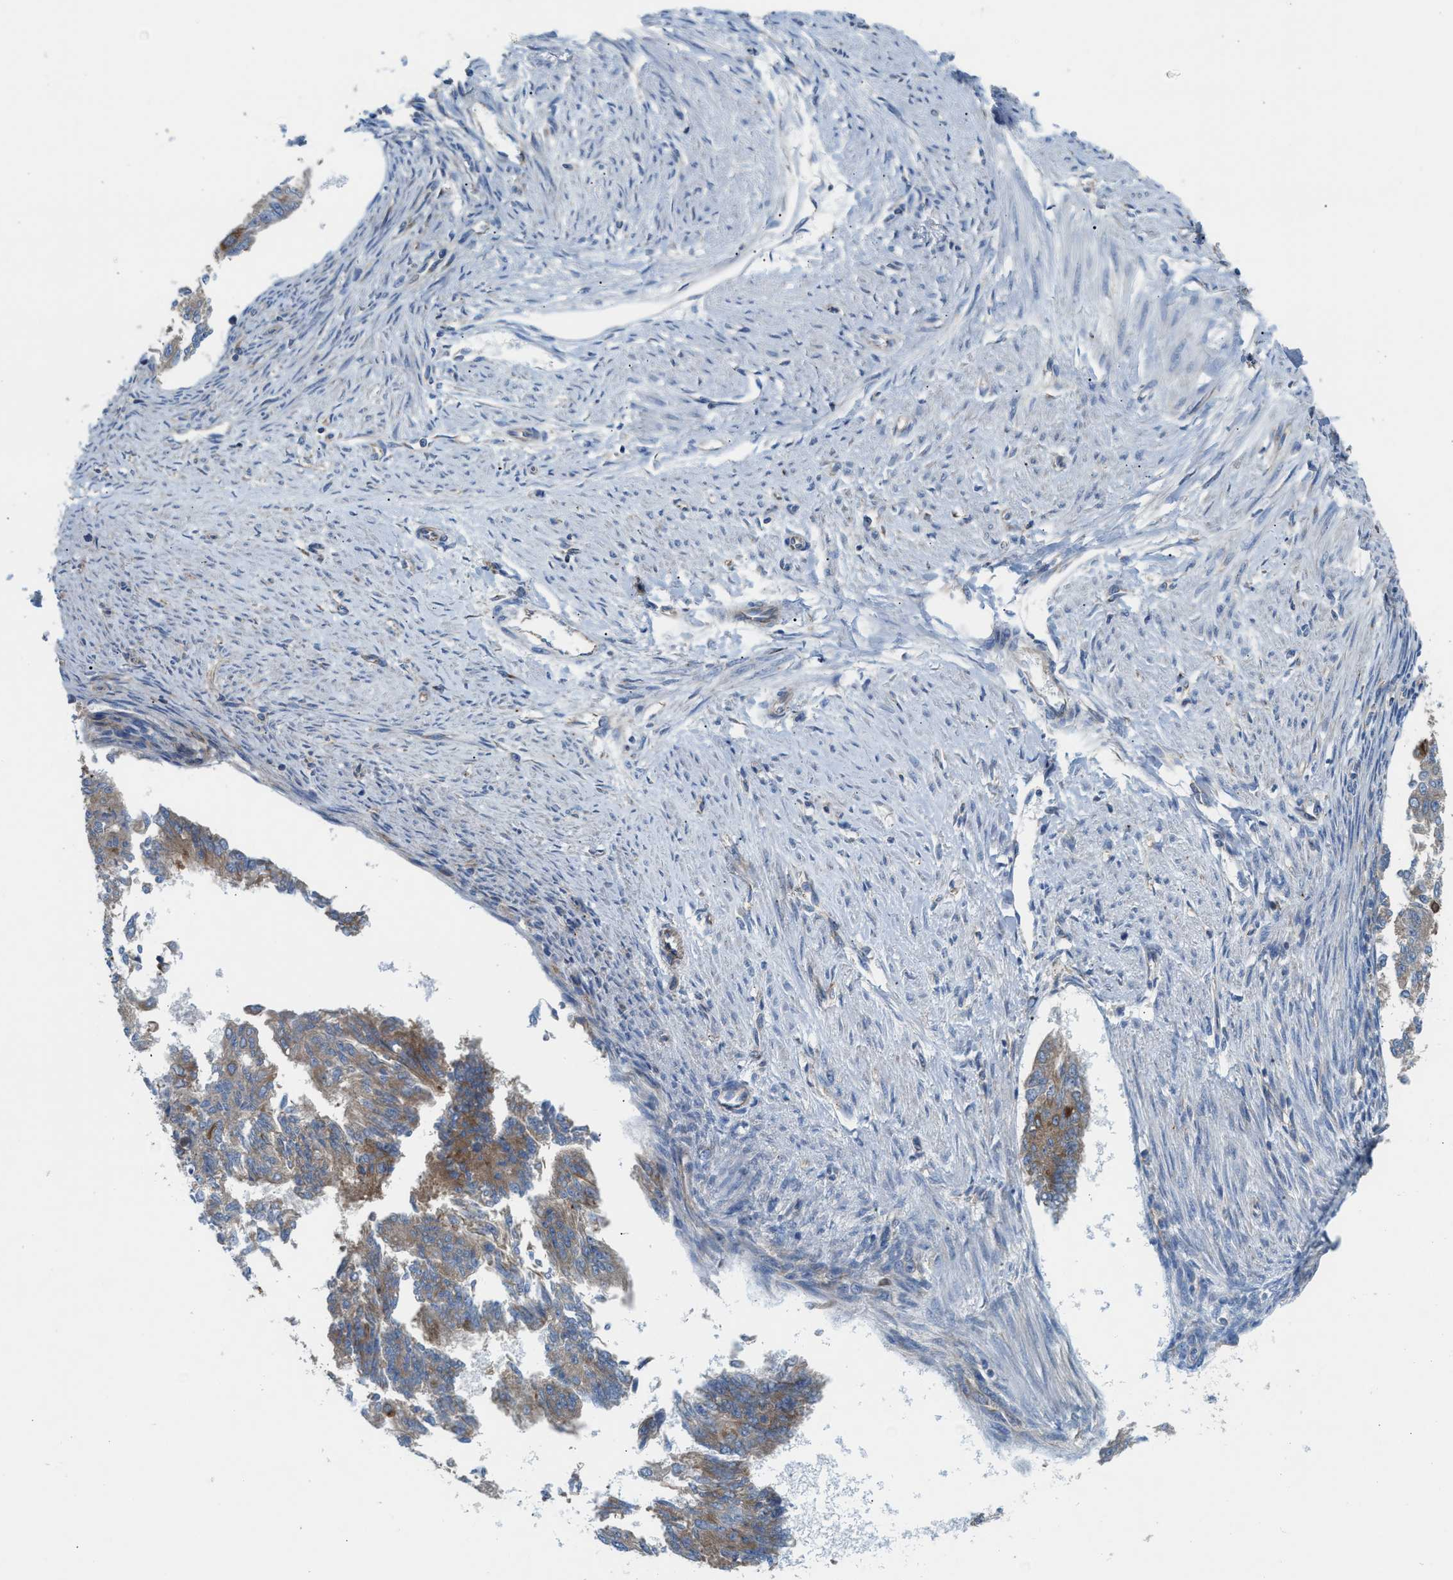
{"staining": {"intensity": "moderate", "quantity": "<25%", "location": "cytoplasmic/membranous"}, "tissue": "endometrial cancer", "cell_type": "Tumor cells", "image_type": "cancer", "snomed": [{"axis": "morphology", "description": "Adenocarcinoma, NOS"}, {"axis": "topography", "description": "Endometrium"}], "caption": "This is an image of immunohistochemistry staining of endometrial cancer, which shows moderate staining in the cytoplasmic/membranous of tumor cells.", "gene": "TBC1D15", "patient": {"sex": "female", "age": 32}}